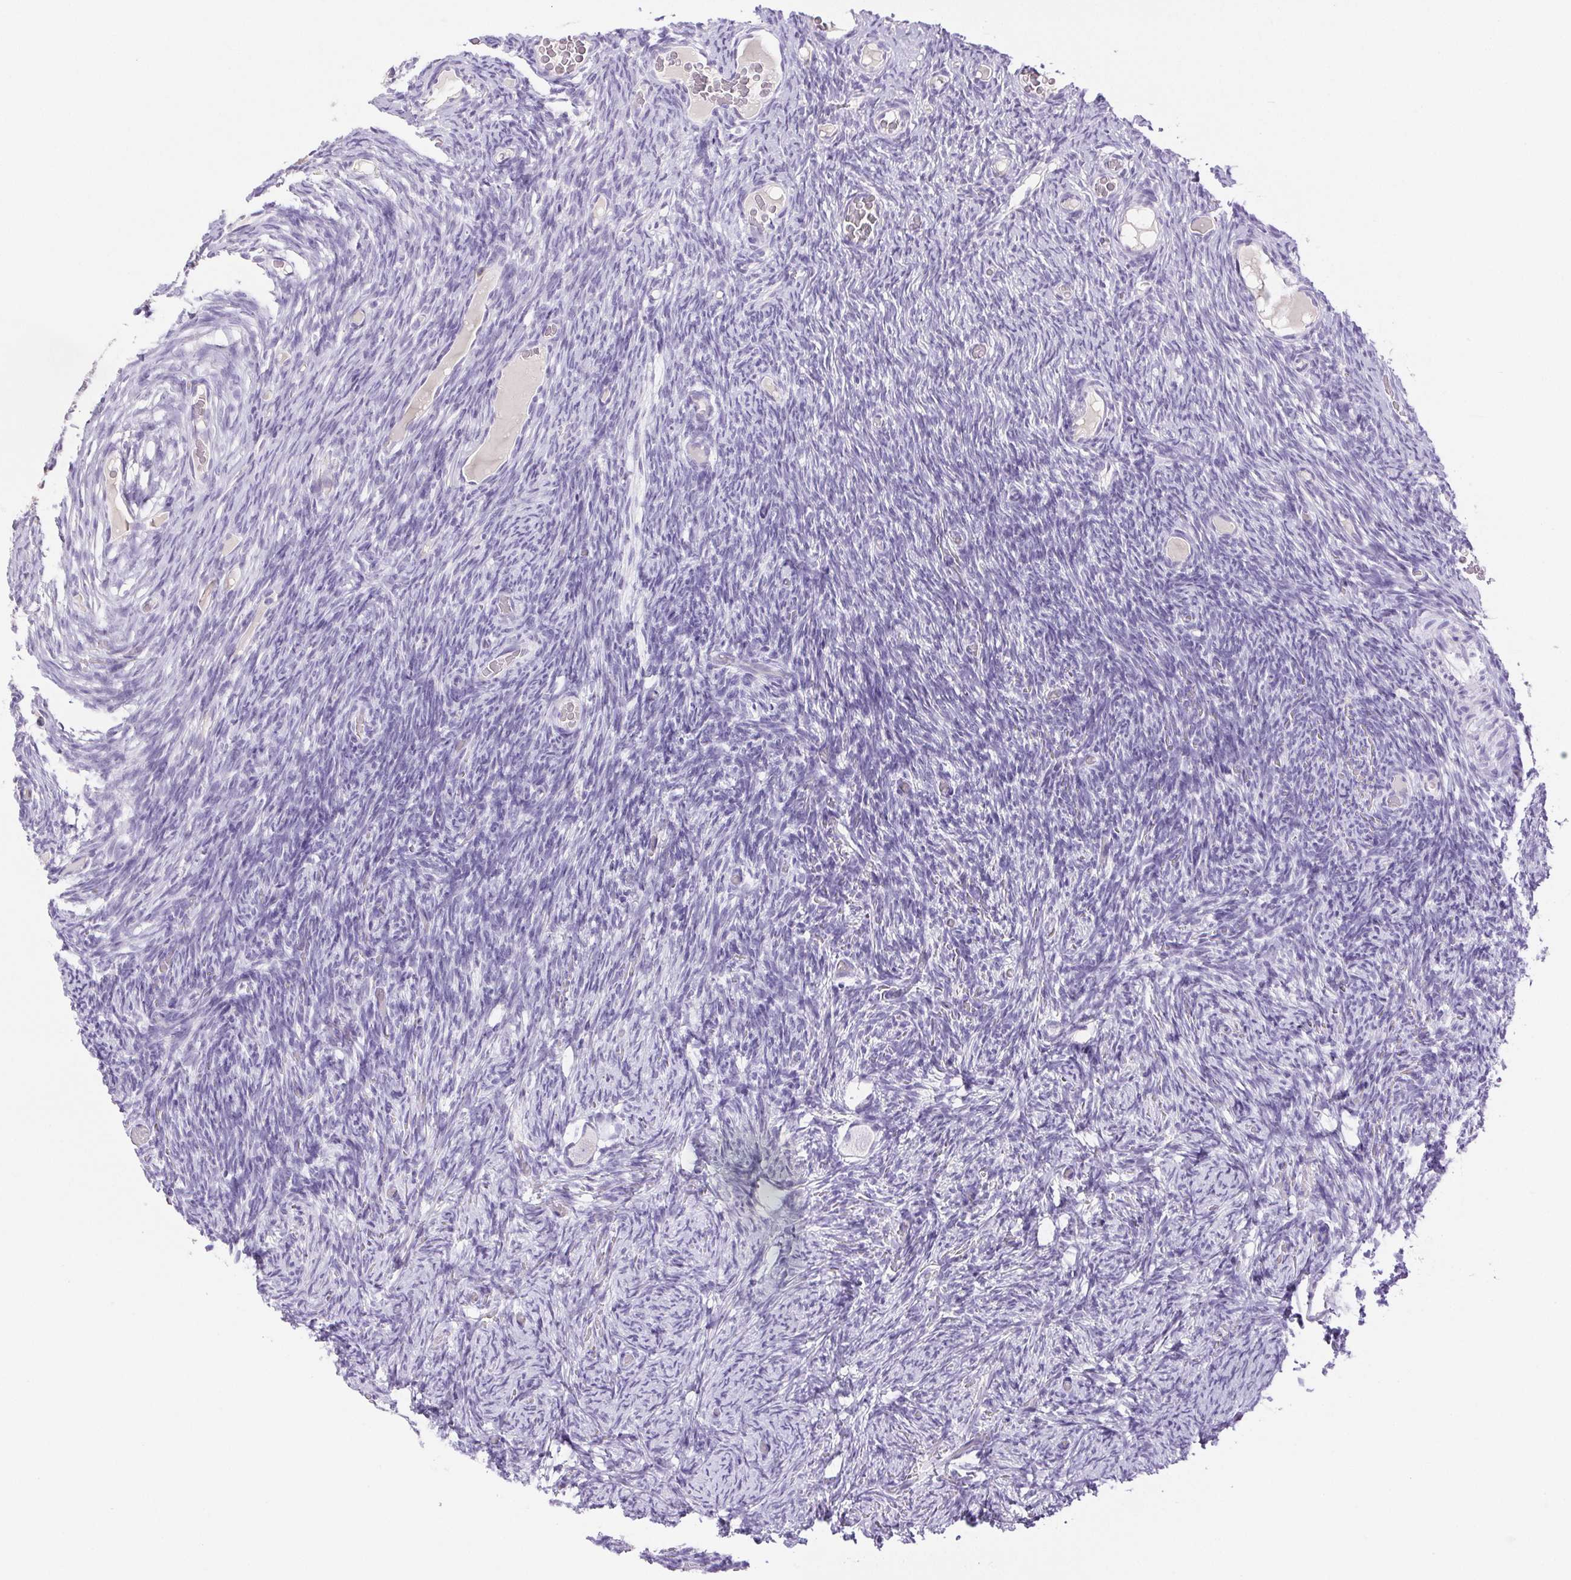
{"staining": {"intensity": "negative", "quantity": "none", "location": "none"}, "tissue": "ovary", "cell_type": "Follicle cells", "image_type": "normal", "snomed": [{"axis": "morphology", "description": "Normal tissue, NOS"}, {"axis": "topography", "description": "Ovary"}], "caption": "This is an IHC histopathology image of unremarkable ovary. There is no expression in follicle cells.", "gene": "PAPPA2", "patient": {"sex": "female", "age": 34}}